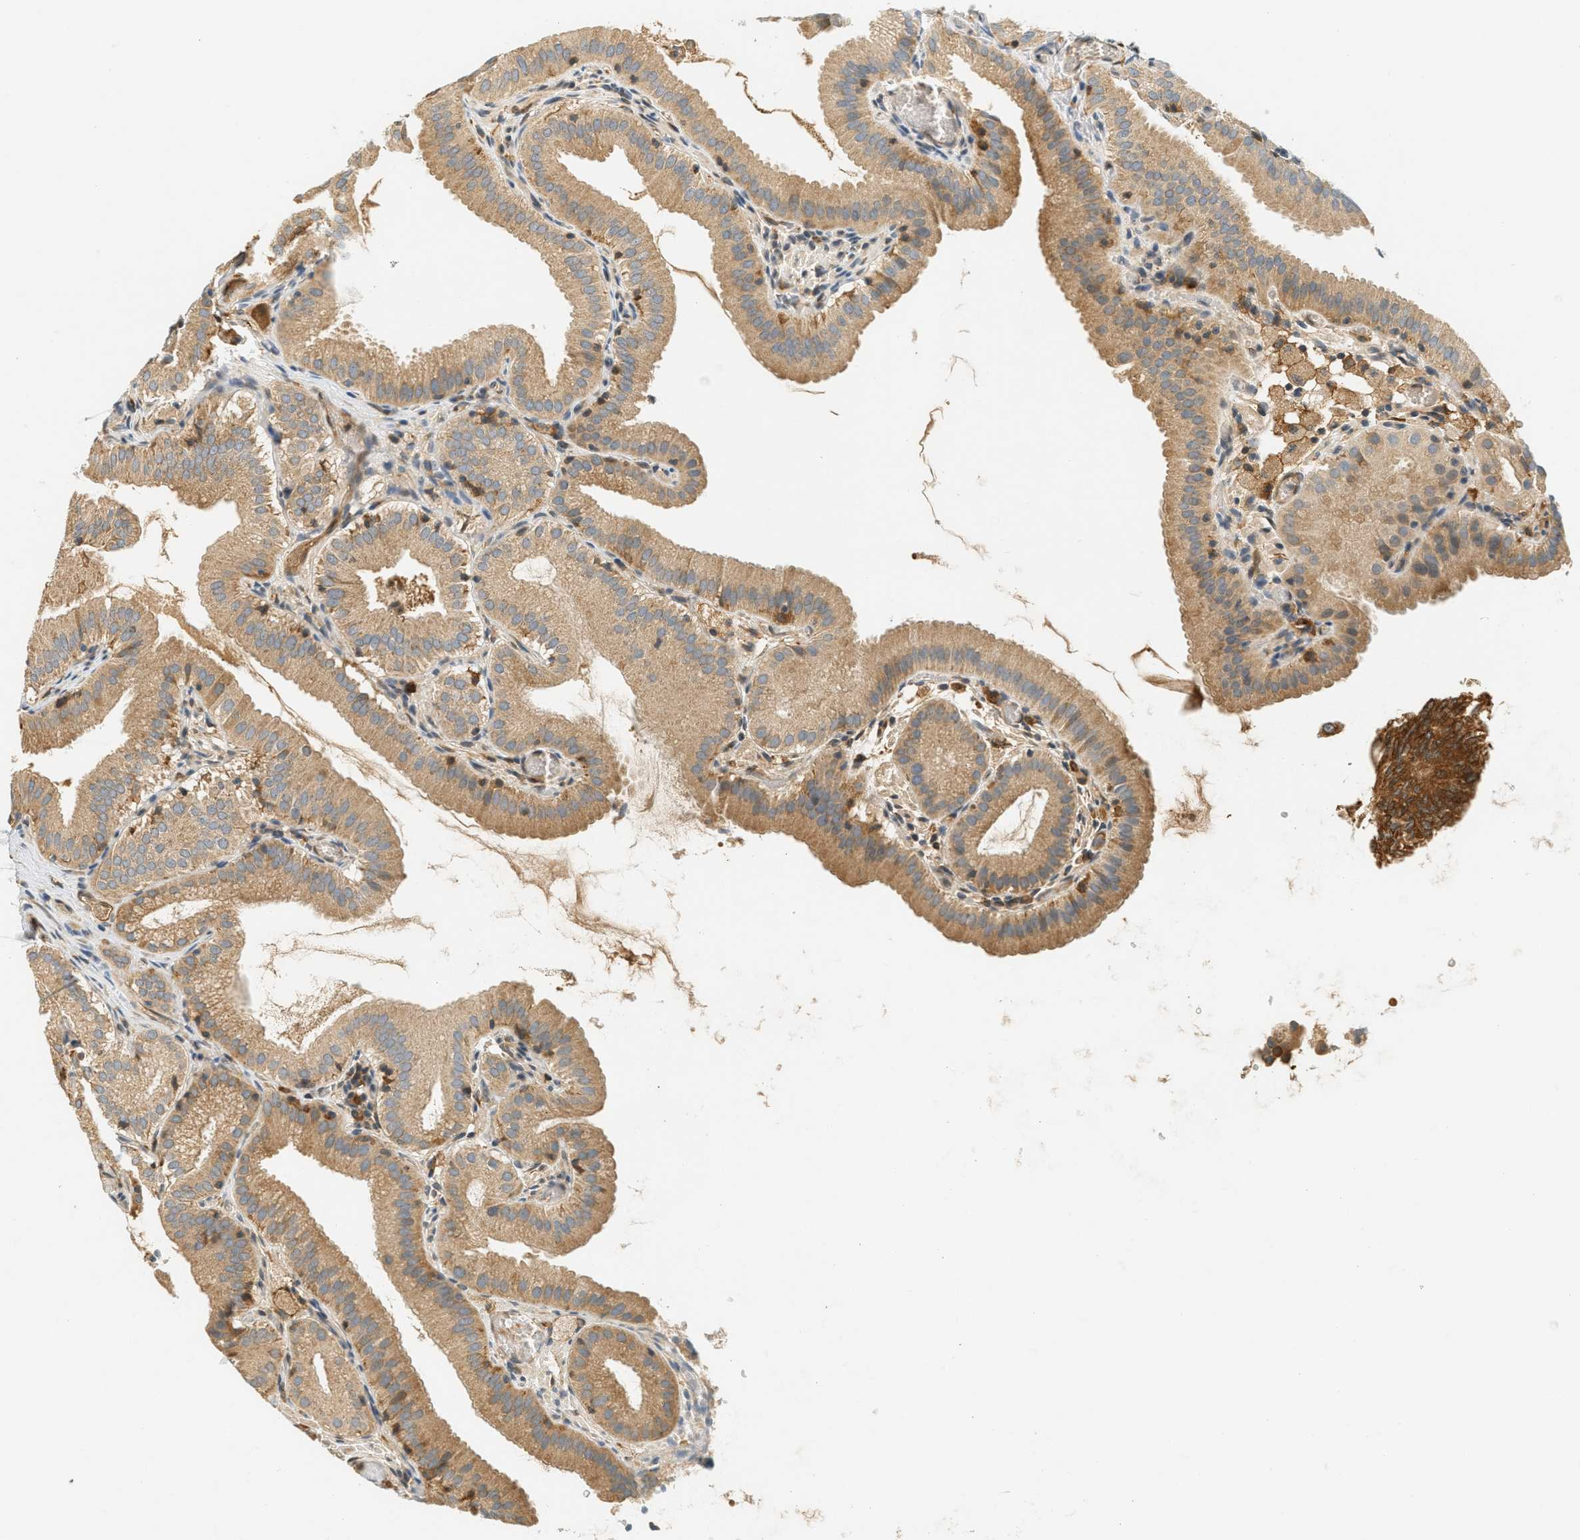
{"staining": {"intensity": "moderate", "quantity": ">75%", "location": "cytoplasmic/membranous"}, "tissue": "gallbladder", "cell_type": "Glandular cells", "image_type": "normal", "snomed": [{"axis": "morphology", "description": "Normal tissue, NOS"}, {"axis": "topography", "description": "Gallbladder"}], "caption": "The photomicrograph shows immunohistochemical staining of benign gallbladder. There is moderate cytoplasmic/membranous expression is present in about >75% of glandular cells. (DAB IHC with brightfield microscopy, high magnification).", "gene": "PDK1", "patient": {"sex": "male", "age": 54}}